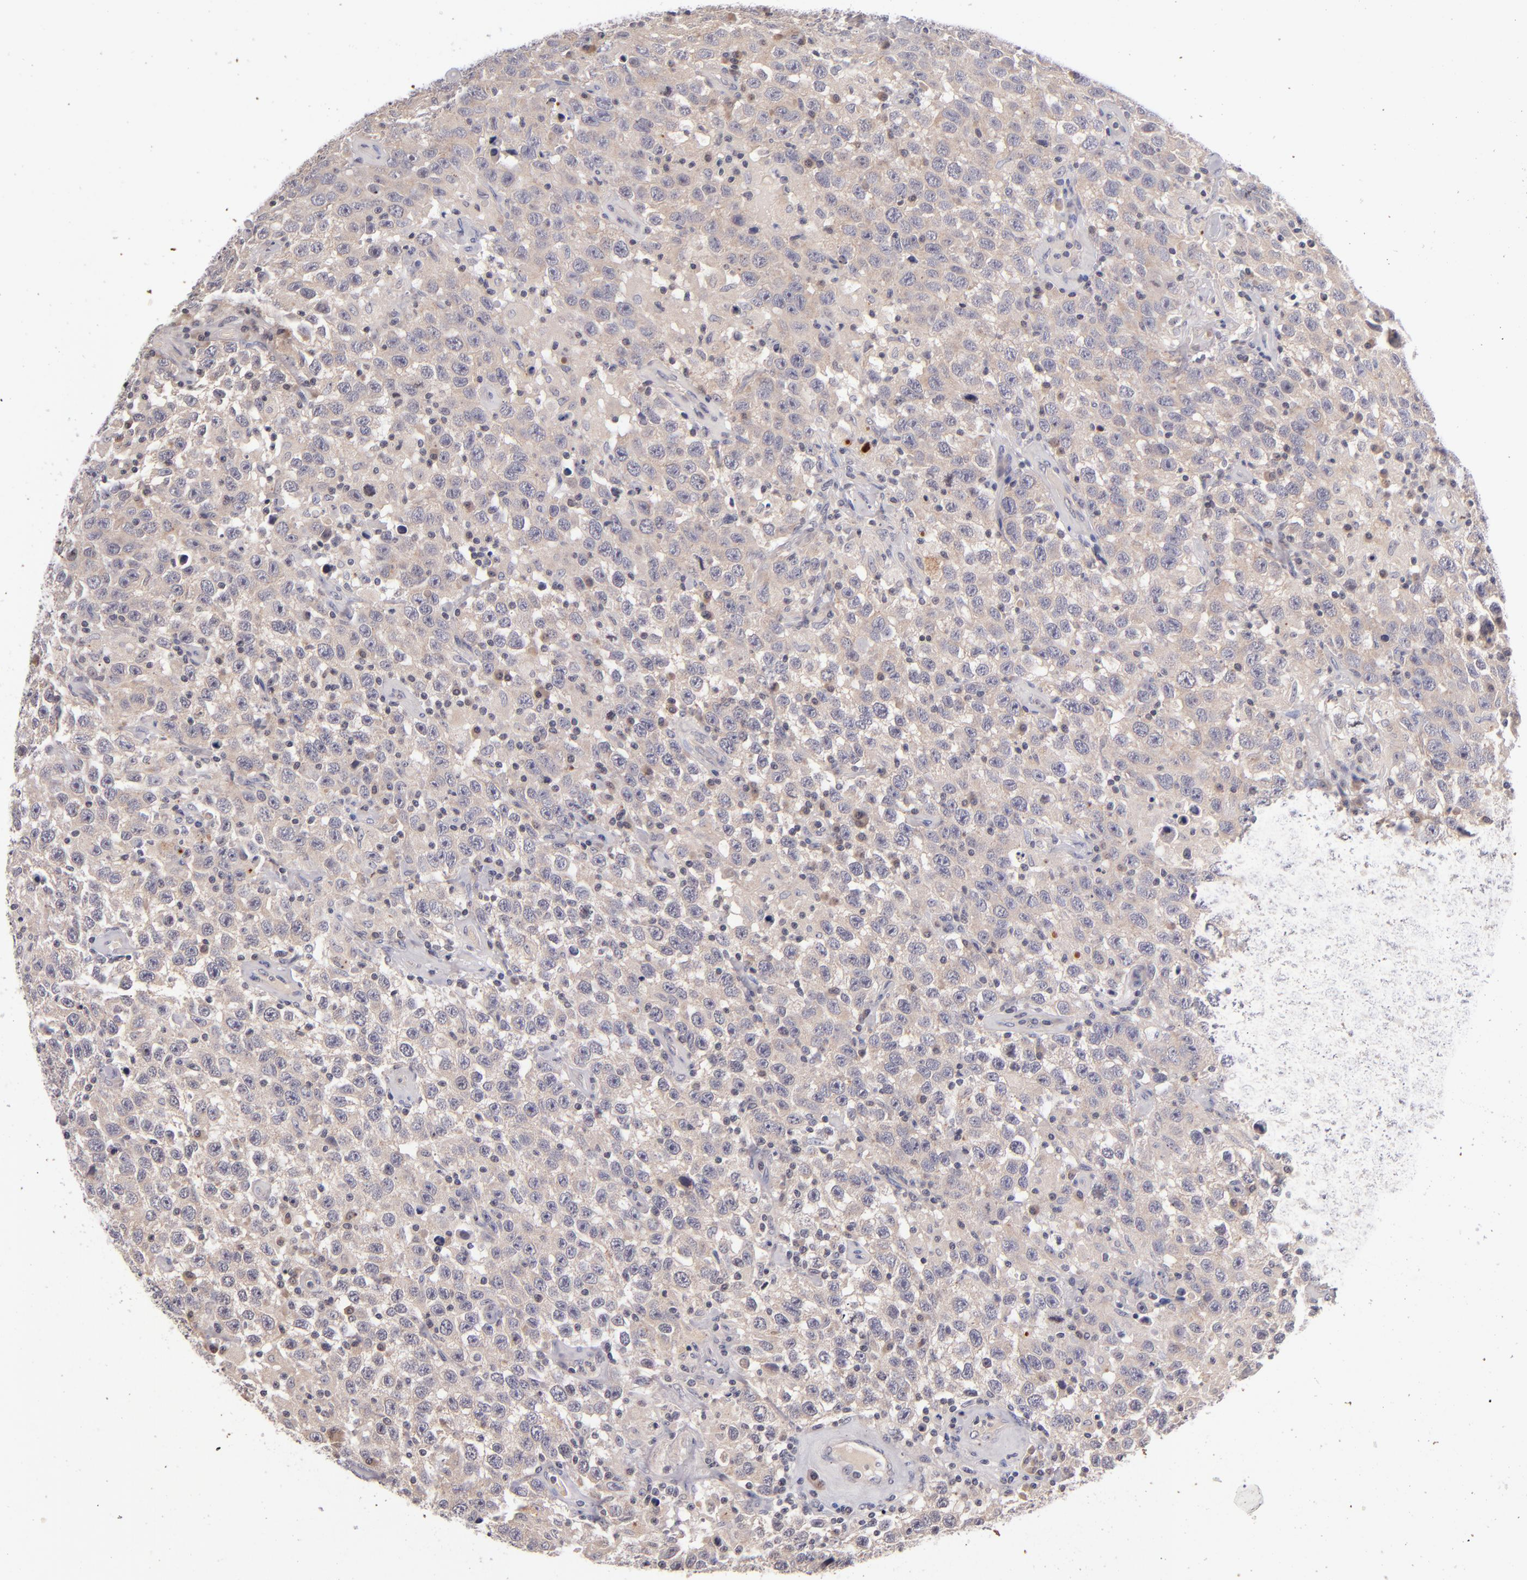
{"staining": {"intensity": "weak", "quantity": "25%-75%", "location": "cytoplasmic/membranous"}, "tissue": "testis cancer", "cell_type": "Tumor cells", "image_type": "cancer", "snomed": [{"axis": "morphology", "description": "Seminoma, NOS"}, {"axis": "topography", "description": "Testis"}], "caption": "Protein staining of seminoma (testis) tissue demonstrates weak cytoplasmic/membranous positivity in about 25%-75% of tumor cells. (IHC, brightfield microscopy, high magnification).", "gene": "TSC2", "patient": {"sex": "male", "age": 41}}